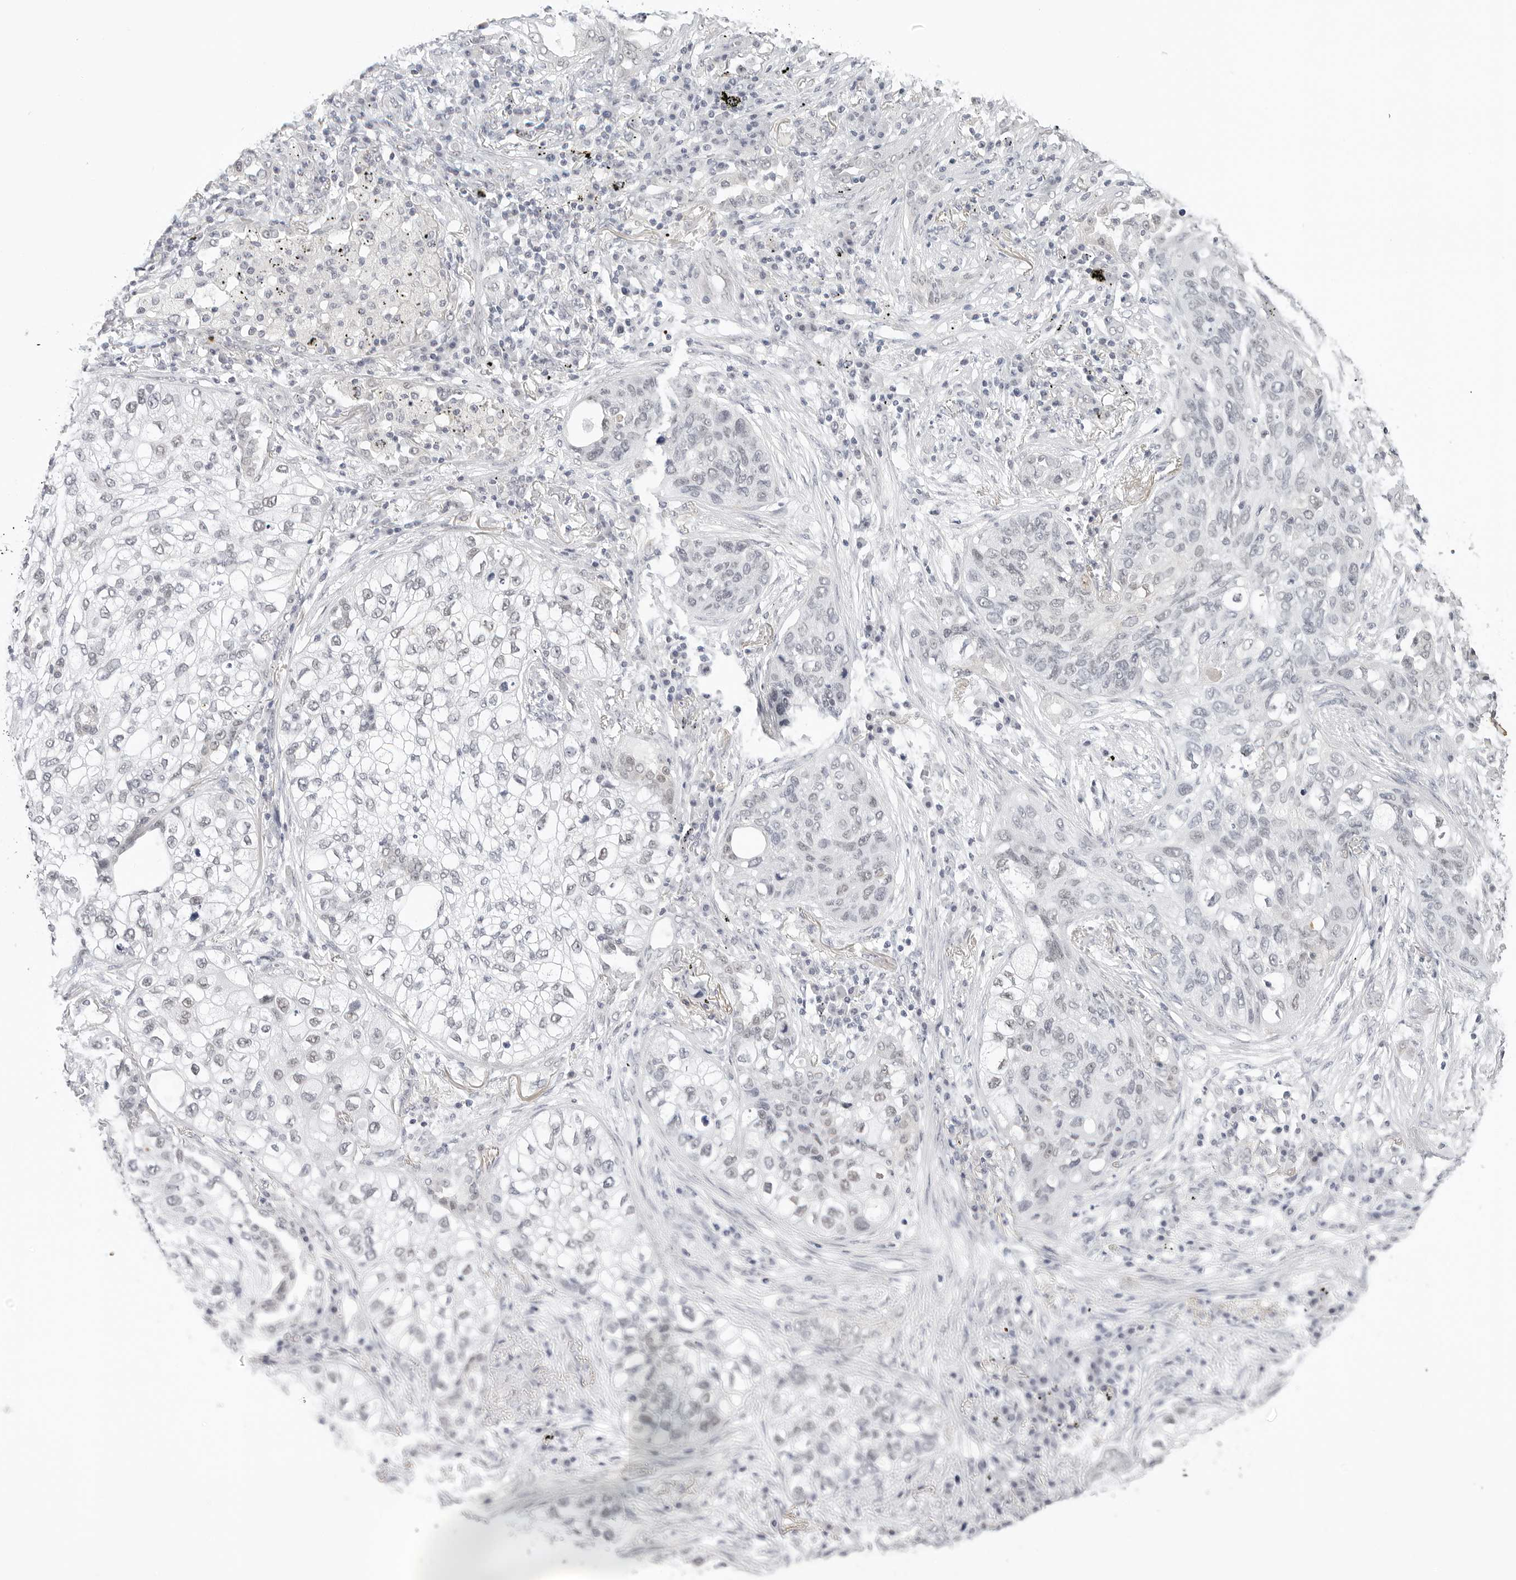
{"staining": {"intensity": "negative", "quantity": "none", "location": "none"}, "tissue": "lung cancer", "cell_type": "Tumor cells", "image_type": "cancer", "snomed": [{"axis": "morphology", "description": "Squamous cell carcinoma, NOS"}, {"axis": "topography", "description": "Lung"}], "caption": "Immunohistochemistry (IHC) of human lung cancer reveals no expression in tumor cells. The staining was performed using DAB to visualize the protein expression in brown, while the nuclei were stained in blue with hematoxylin (Magnification: 20x).", "gene": "TSEN2", "patient": {"sex": "female", "age": 63}}